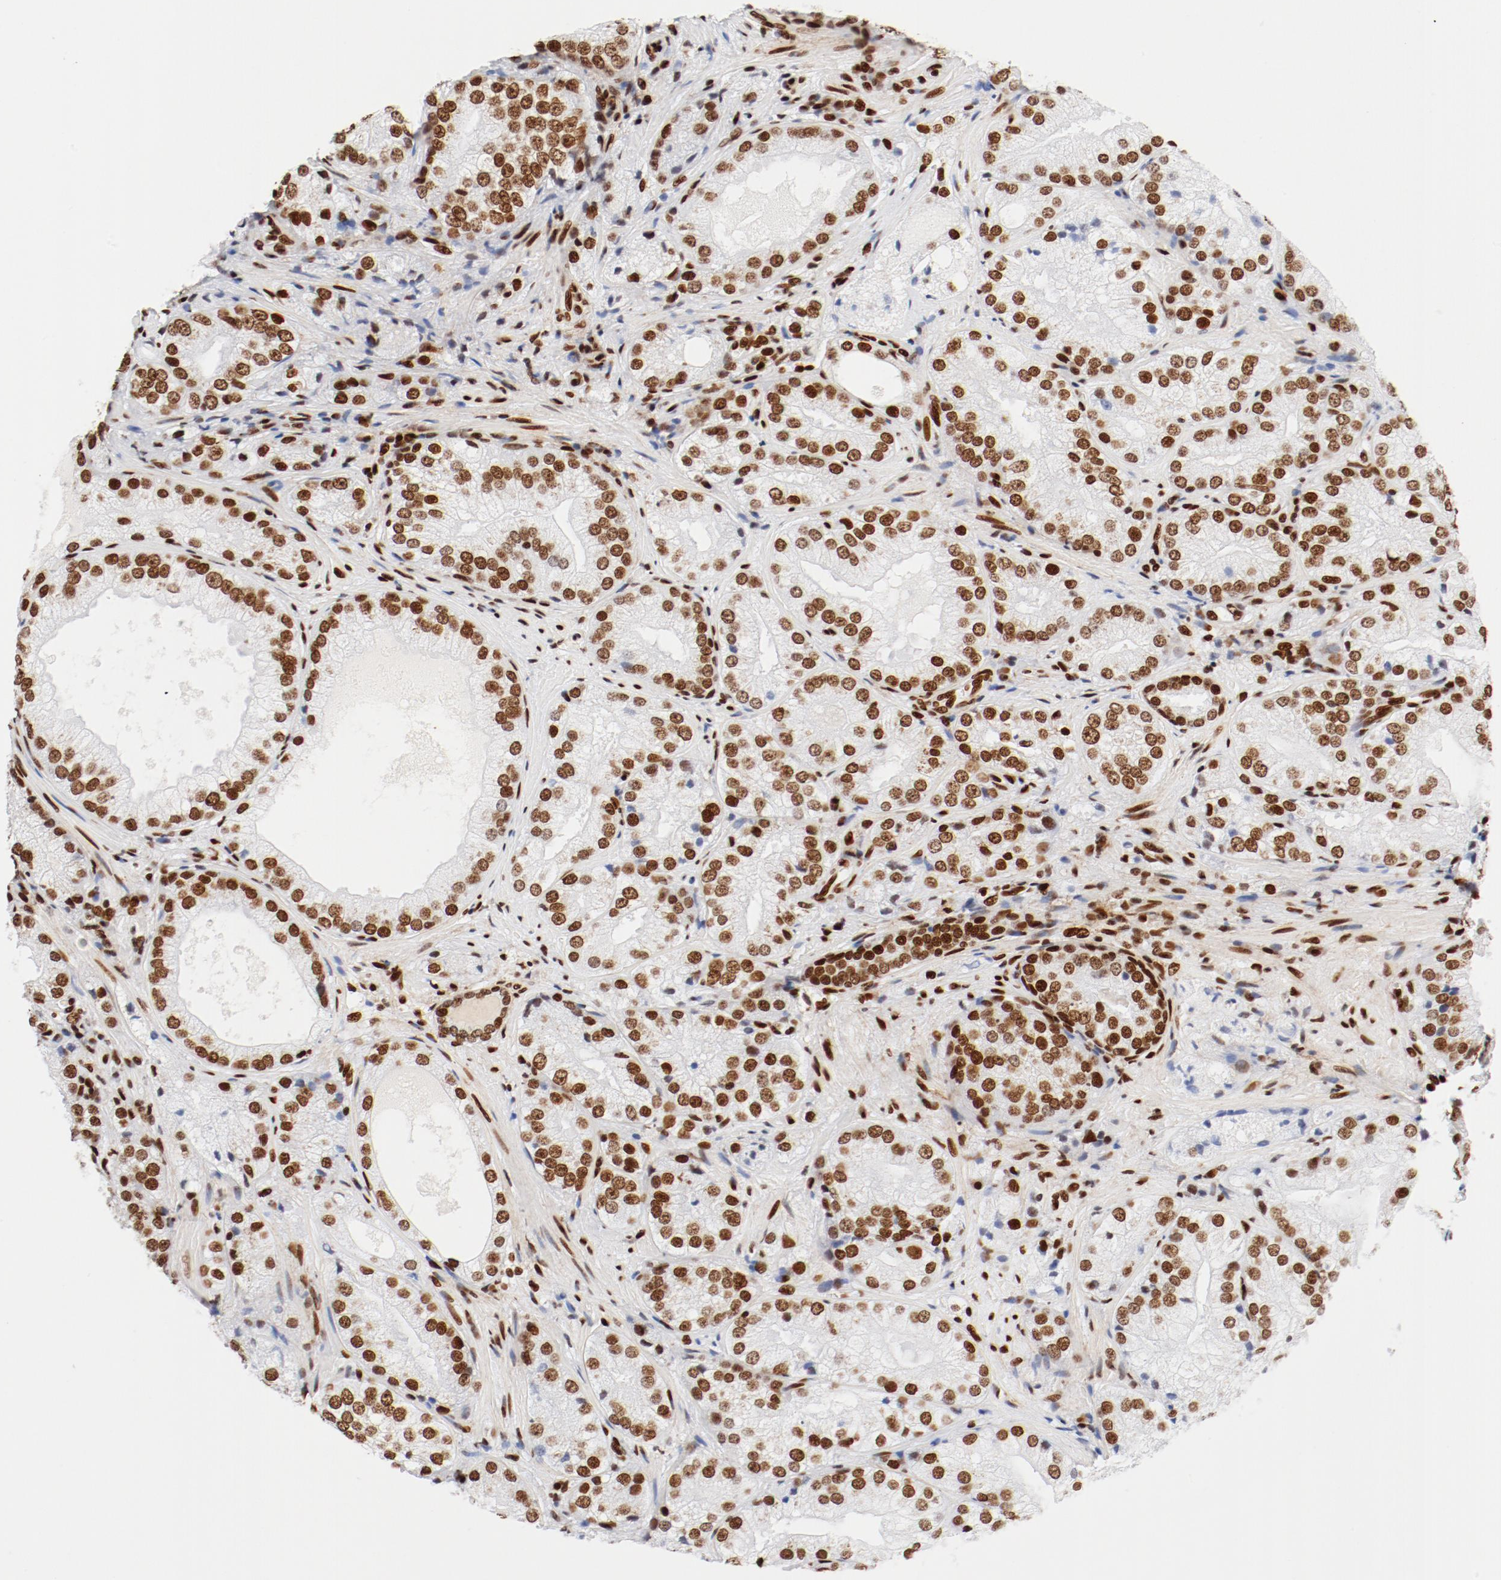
{"staining": {"intensity": "strong", "quantity": ">75%", "location": "nuclear"}, "tissue": "prostate cancer", "cell_type": "Tumor cells", "image_type": "cancer", "snomed": [{"axis": "morphology", "description": "Adenocarcinoma, Low grade"}, {"axis": "topography", "description": "Prostate"}], "caption": "DAB immunohistochemical staining of human adenocarcinoma (low-grade) (prostate) reveals strong nuclear protein staining in approximately >75% of tumor cells.", "gene": "CTBP1", "patient": {"sex": "male", "age": 60}}